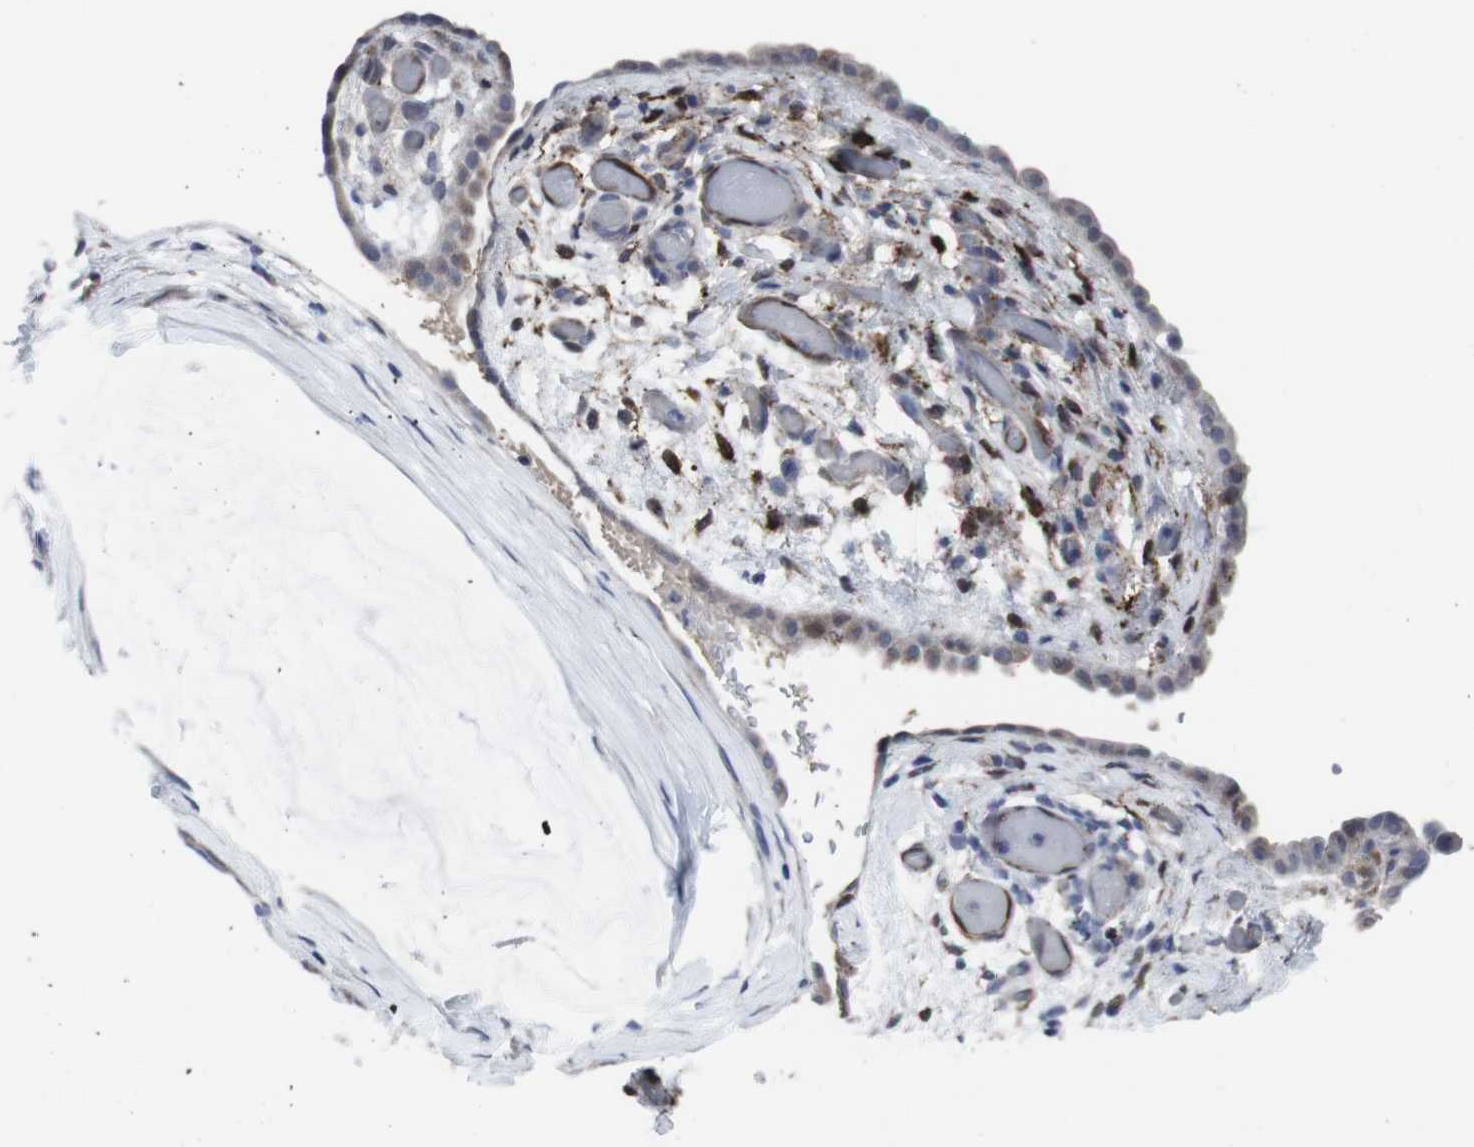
{"staining": {"intensity": "negative", "quantity": "none", "location": "none"}, "tissue": "ovarian cancer", "cell_type": "Tumor cells", "image_type": "cancer", "snomed": [{"axis": "morphology", "description": "Cystadenocarcinoma, mucinous, NOS"}, {"axis": "topography", "description": "Ovary"}], "caption": "This is an immunohistochemistry histopathology image of ovarian mucinous cystadenocarcinoma. There is no expression in tumor cells.", "gene": "SNCG", "patient": {"sex": "female", "age": 39}}